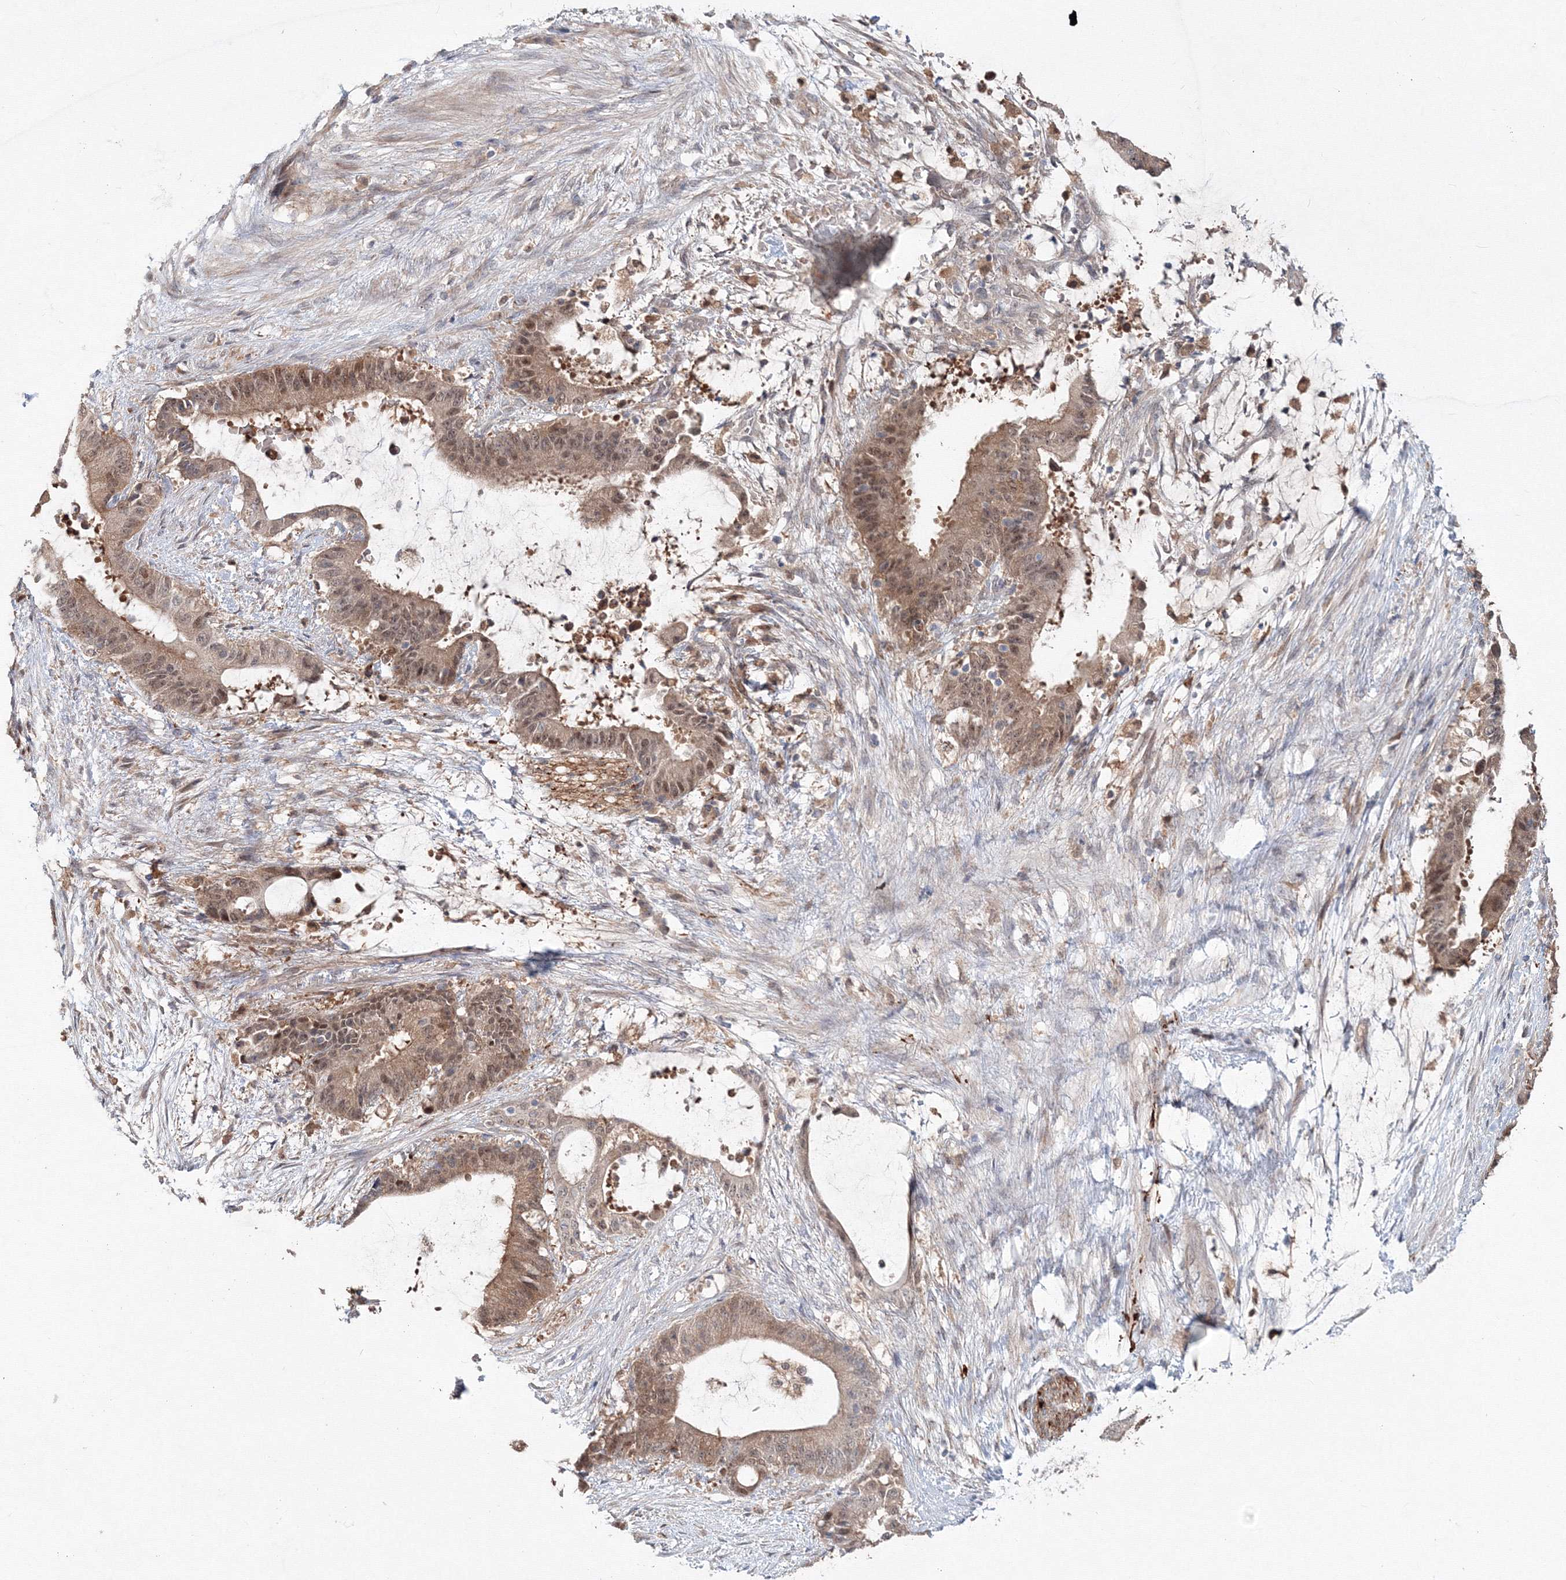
{"staining": {"intensity": "moderate", "quantity": ">75%", "location": "cytoplasmic/membranous,nuclear"}, "tissue": "liver cancer", "cell_type": "Tumor cells", "image_type": "cancer", "snomed": [{"axis": "morphology", "description": "Normal tissue, NOS"}, {"axis": "morphology", "description": "Cholangiocarcinoma"}, {"axis": "topography", "description": "Liver"}, {"axis": "topography", "description": "Peripheral nerve tissue"}], "caption": "Cholangiocarcinoma (liver) stained with a protein marker reveals moderate staining in tumor cells.", "gene": "MKRN2", "patient": {"sex": "female", "age": 73}}